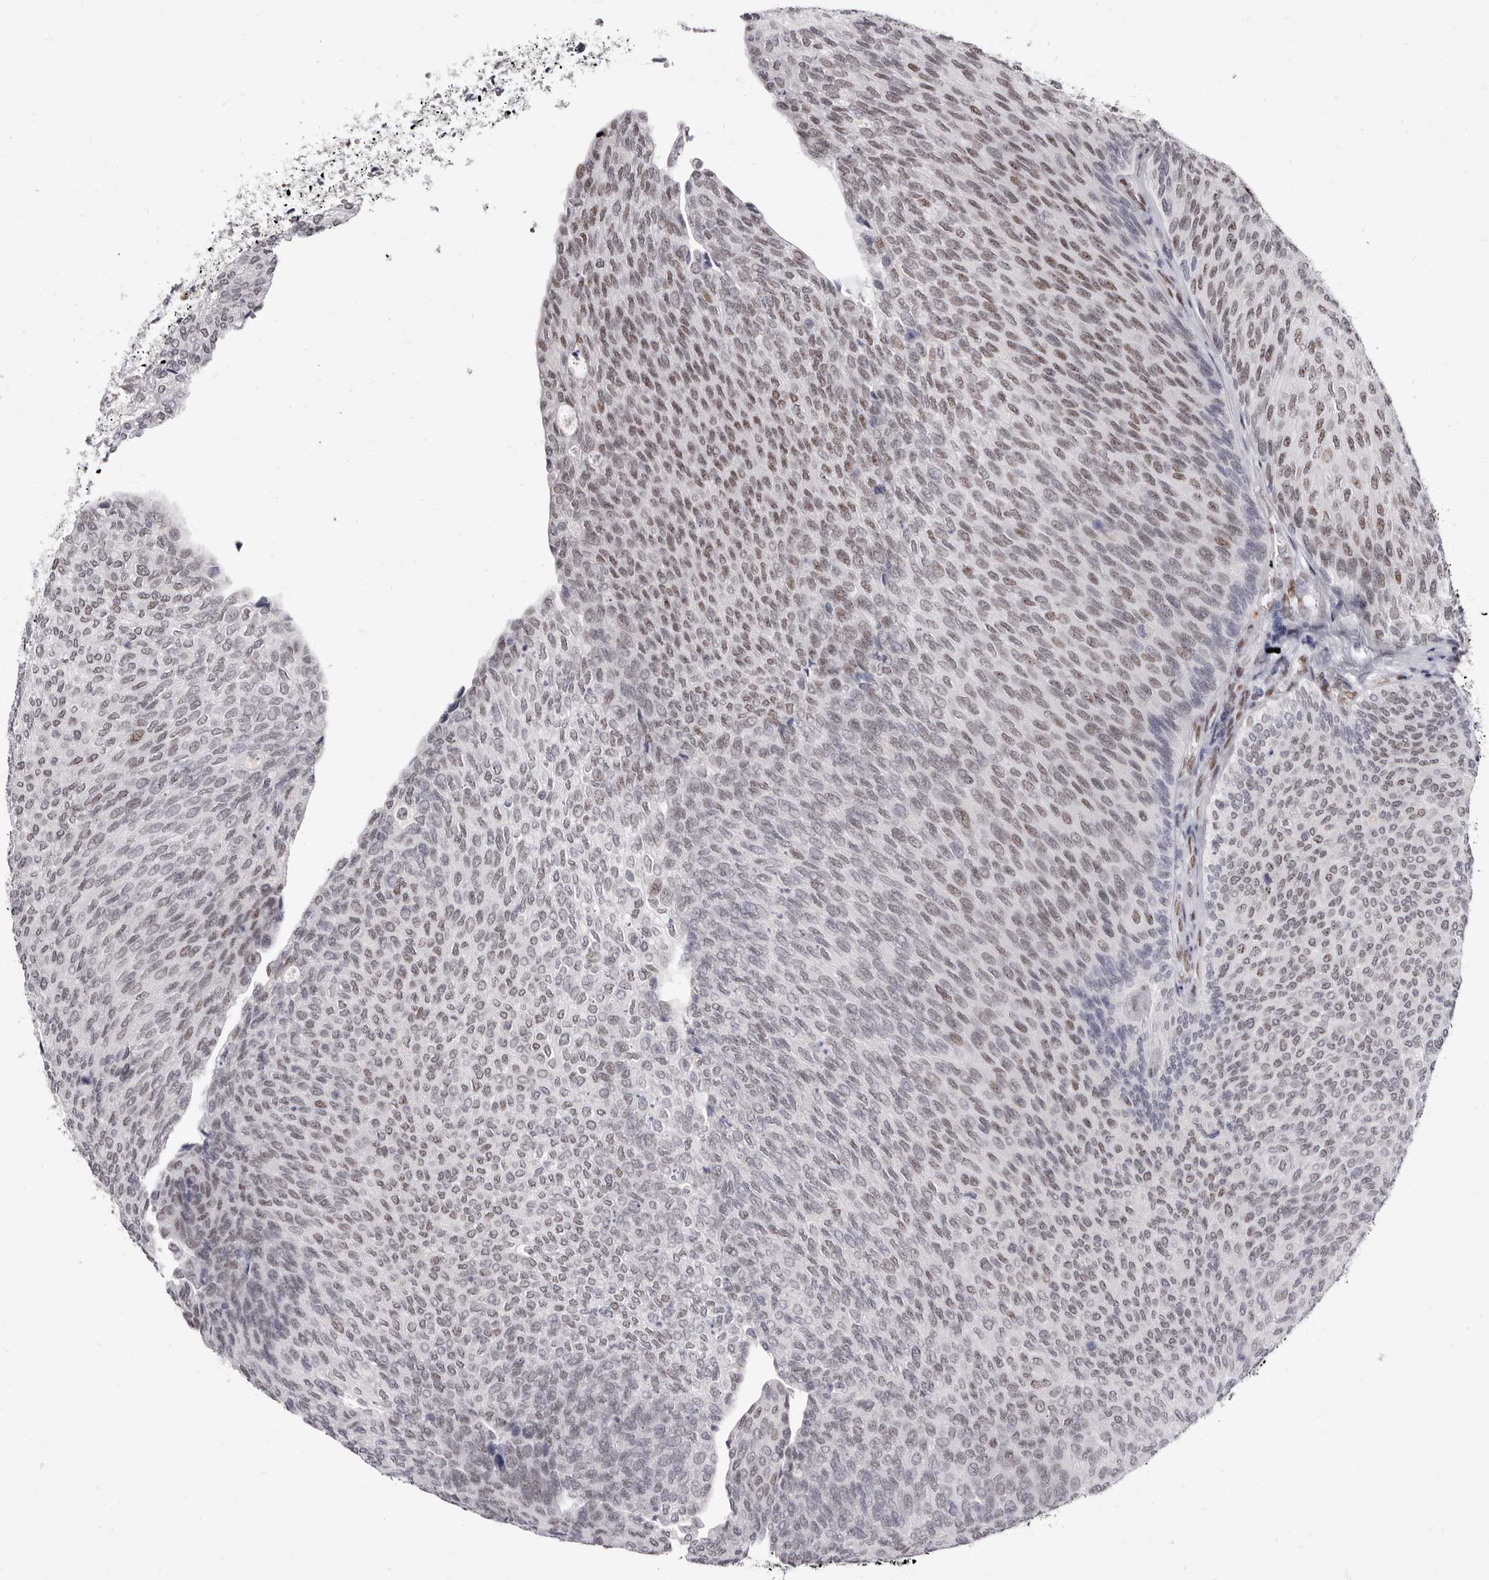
{"staining": {"intensity": "moderate", "quantity": "25%-75%", "location": "nuclear"}, "tissue": "urothelial cancer", "cell_type": "Tumor cells", "image_type": "cancer", "snomed": [{"axis": "morphology", "description": "Urothelial carcinoma, Low grade"}, {"axis": "topography", "description": "Urinary bladder"}], "caption": "Tumor cells show medium levels of moderate nuclear positivity in approximately 25%-75% of cells in urothelial cancer. Immunohistochemistry (ihc) stains the protein of interest in brown and the nuclei are stained blue.", "gene": "ZNF326", "patient": {"sex": "female", "age": 79}}